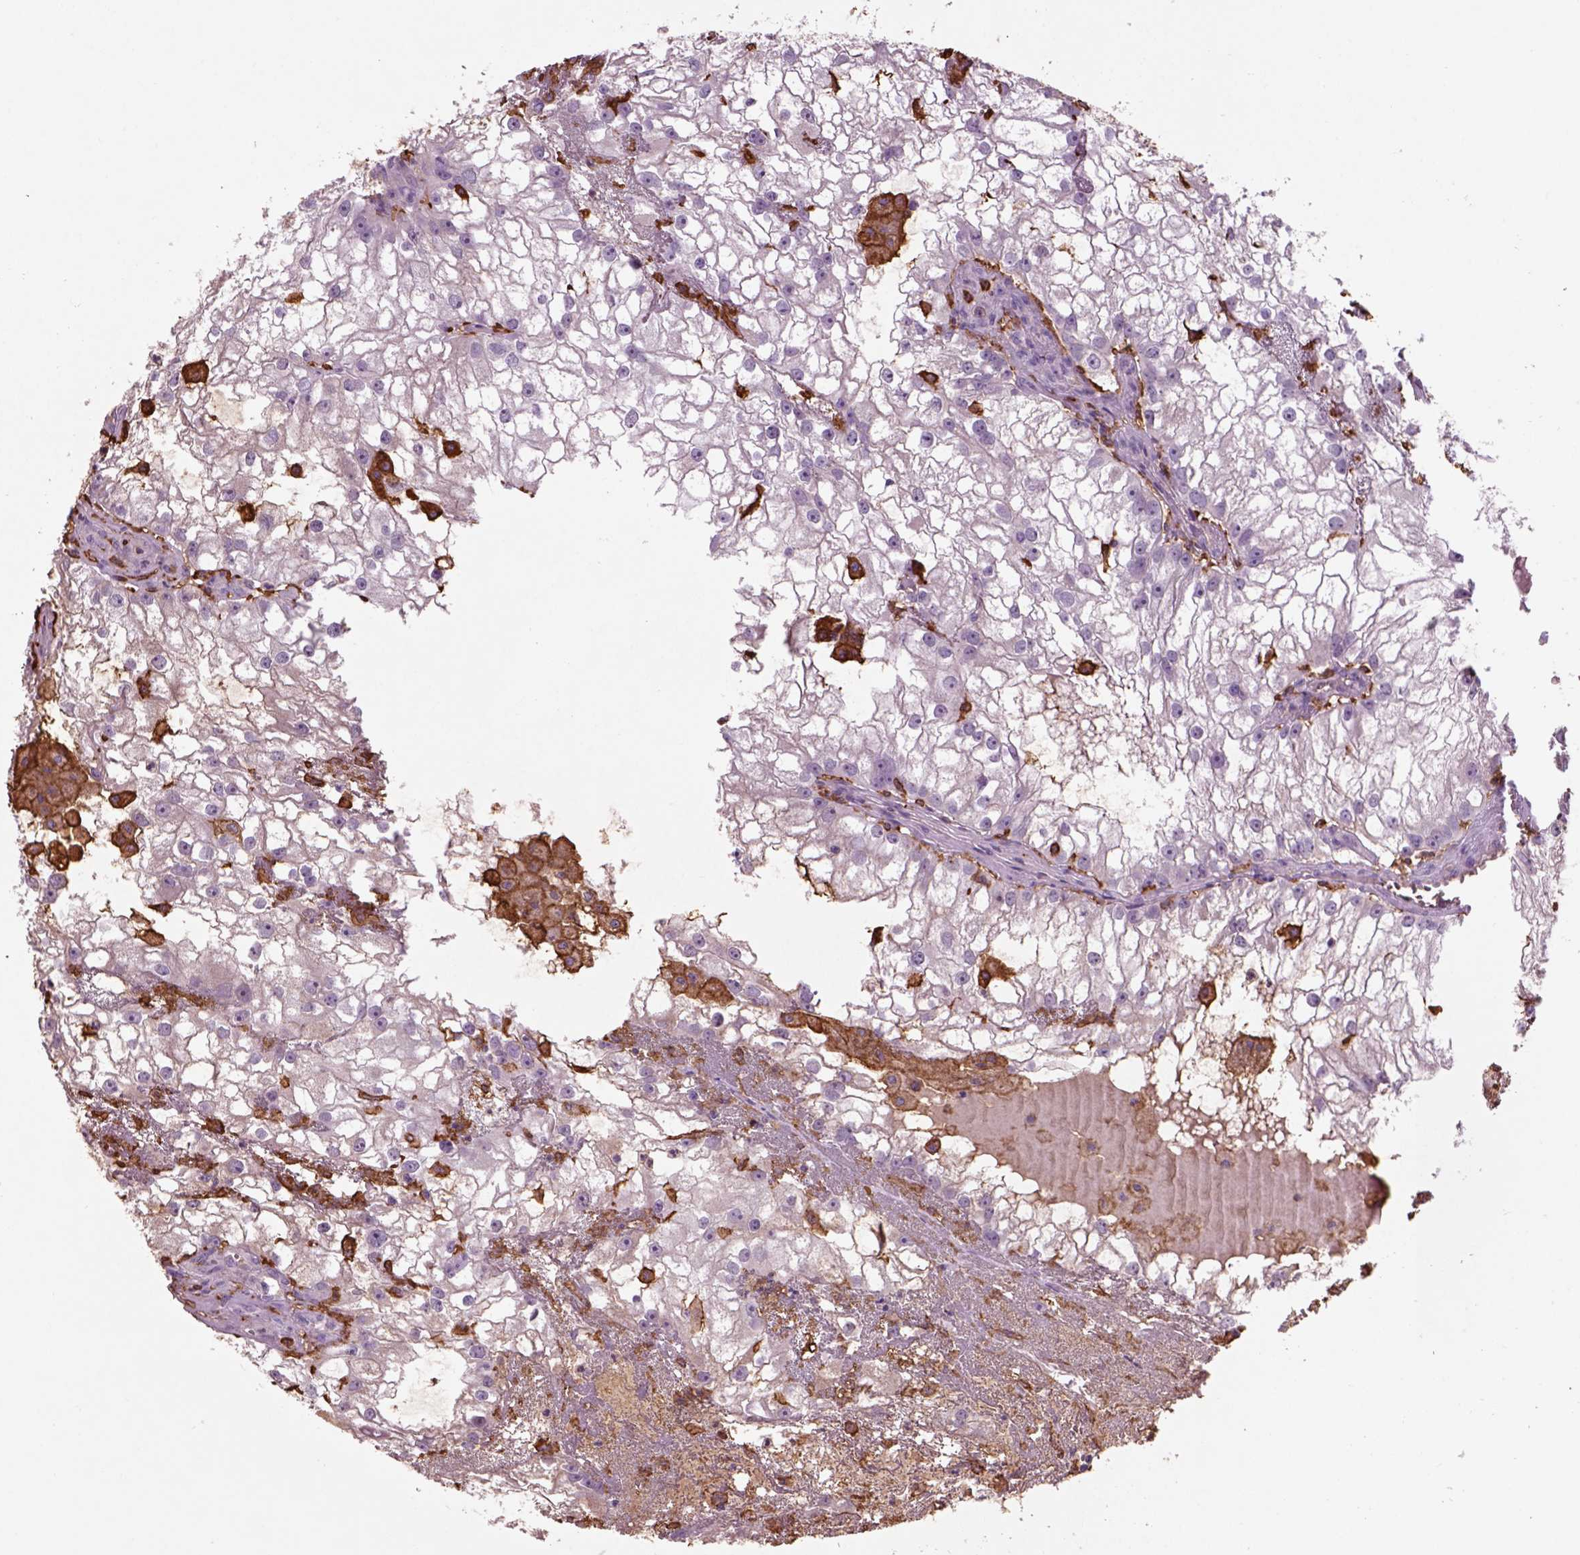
{"staining": {"intensity": "negative", "quantity": "none", "location": "none"}, "tissue": "renal cancer", "cell_type": "Tumor cells", "image_type": "cancer", "snomed": [{"axis": "morphology", "description": "Adenocarcinoma, NOS"}, {"axis": "topography", "description": "Kidney"}], "caption": "This photomicrograph is of renal cancer stained with immunohistochemistry (IHC) to label a protein in brown with the nuclei are counter-stained blue. There is no staining in tumor cells. The staining is performed using DAB brown chromogen with nuclei counter-stained in using hematoxylin.", "gene": "CD14", "patient": {"sex": "male", "age": 59}}